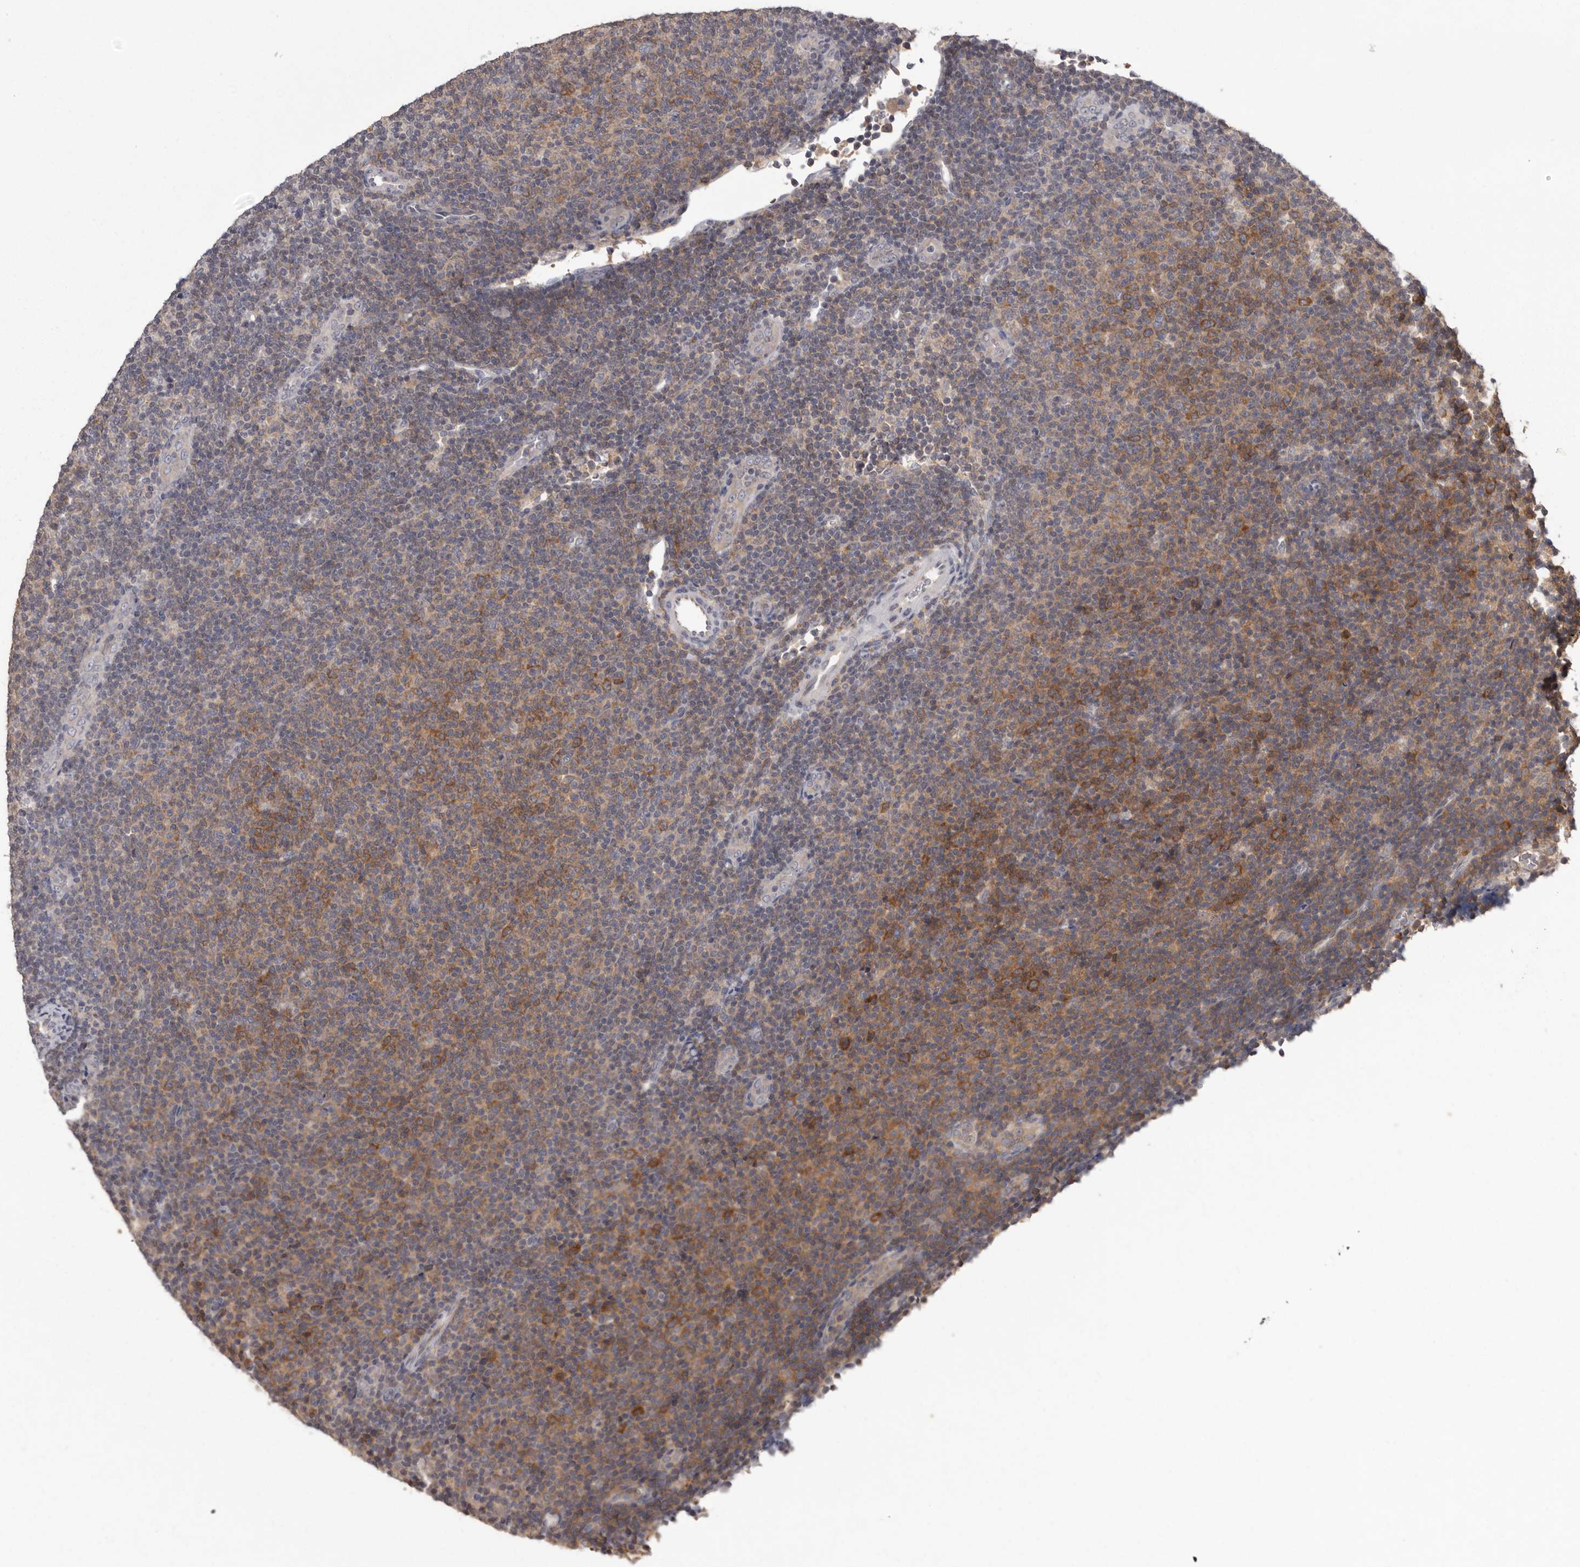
{"staining": {"intensity": "moderate", "quantity": "25%-75%", "location": "cytoplasmic/membranous"}, "tissue": "lymphoma", "cell_type": "Tumor cells", "image_type": "cancer", "snomed": [{"axis": "morphology", "description": "Malignant lymphoma, non-Hodgkin's type, Low grade"}, {"axis": "topography", "description": "Lymph node"}], "caption": "A histopathology image of lymphoma stained for a protein displays moderate cytoplasmic/membranous brown staining in tumor cells.", "gene": "DARS1", "patient": {"sex": "male", "age": 66}}